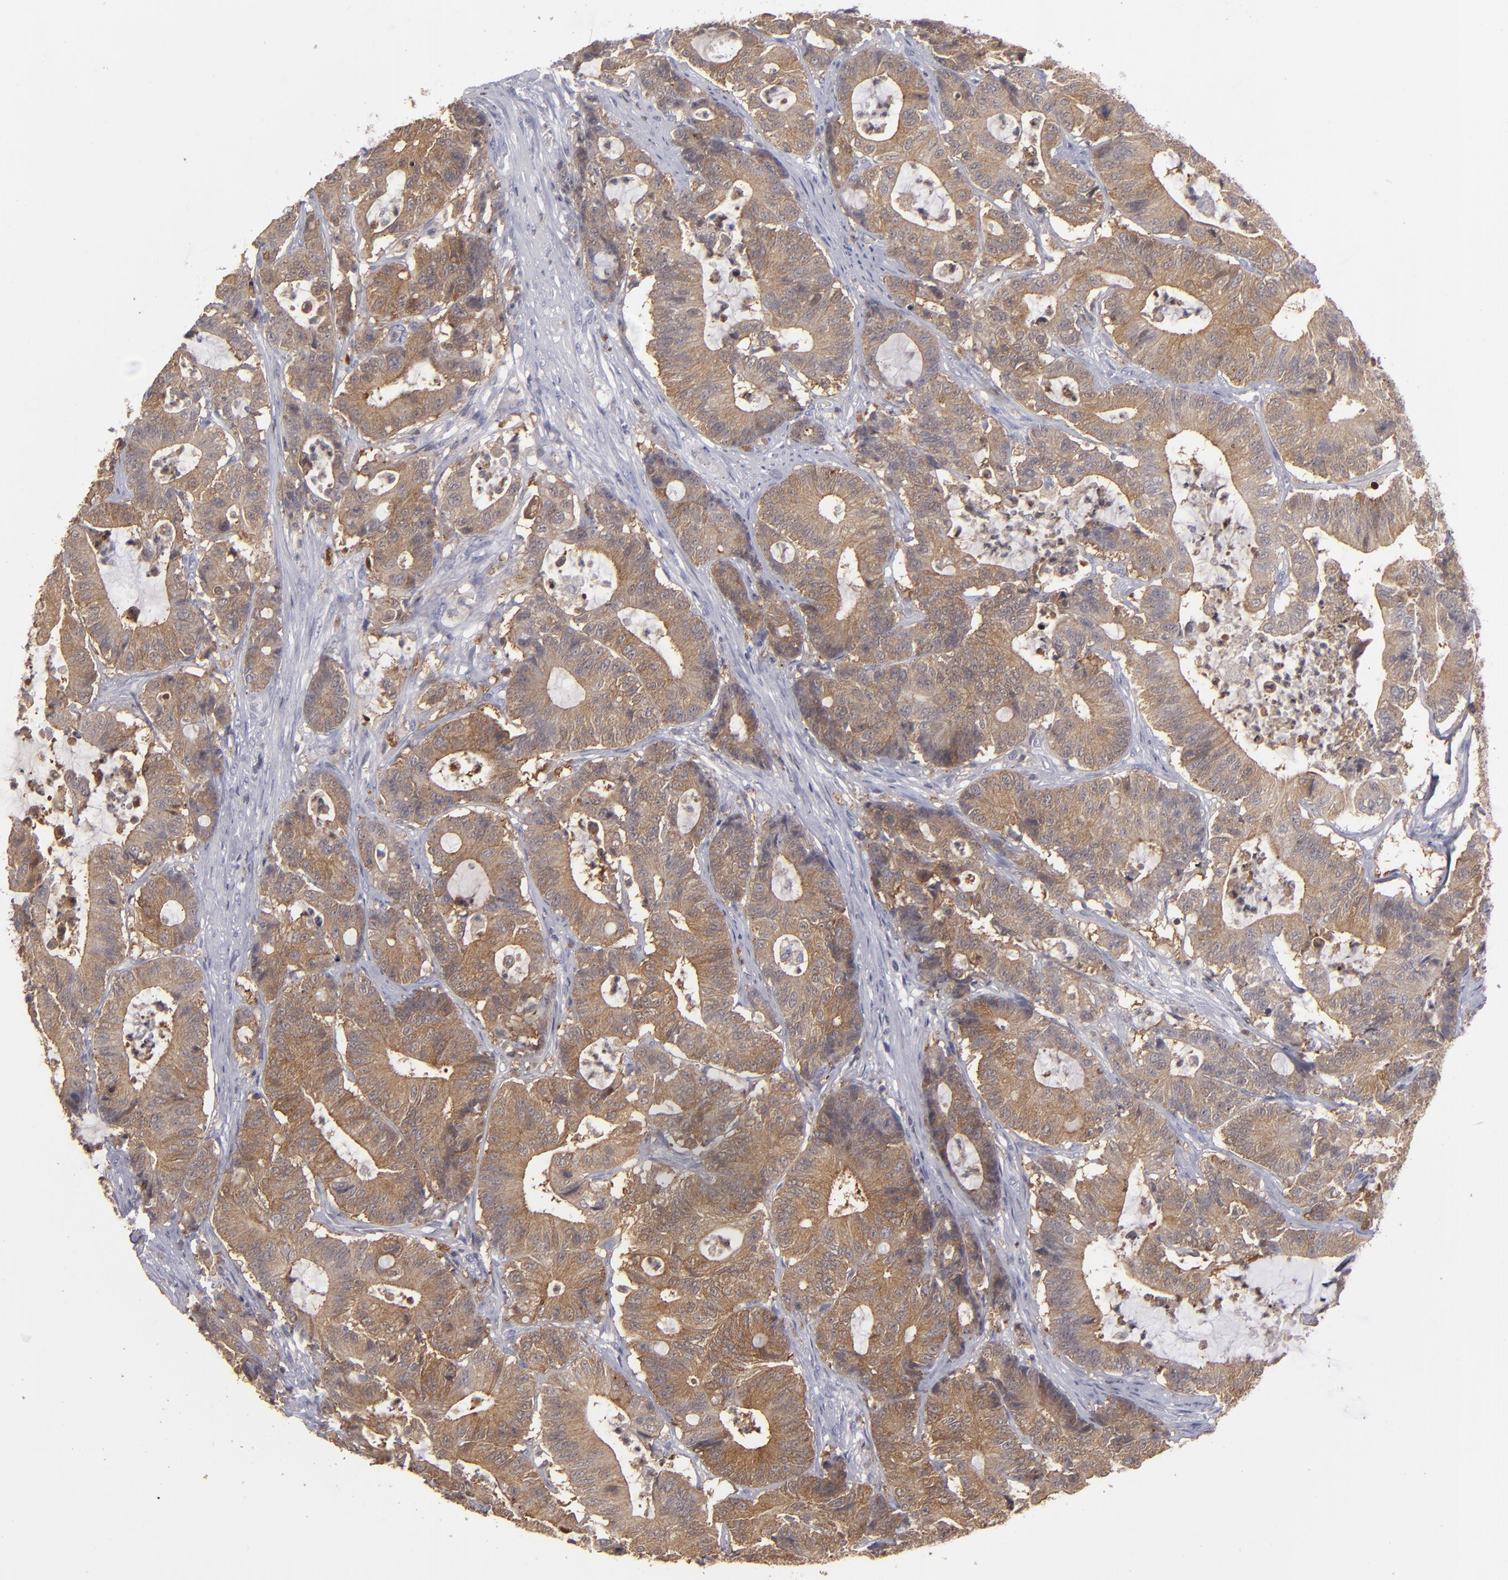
{"staining": {"intensity": "moderate", "quantity": ">75%", "location": "cytoplasmic/membranous"}, "tissue": "colorectal cancer", "cell_type": "Tumor cells", "image_type": "cancer", "snomed": [{"axis": "morphology", "description": "Adenocarcinoma, NOS"}, {"axis": "topography", "description": "Colon"}], "caption": "A brown stain labels moderate cytoplasmic/membranous expression of a protein in human colorectal cancer (adenocarcinoma) tumor cells.", "gene": "SEMA3G", "patient": {"sex": "male", "age": 72}}